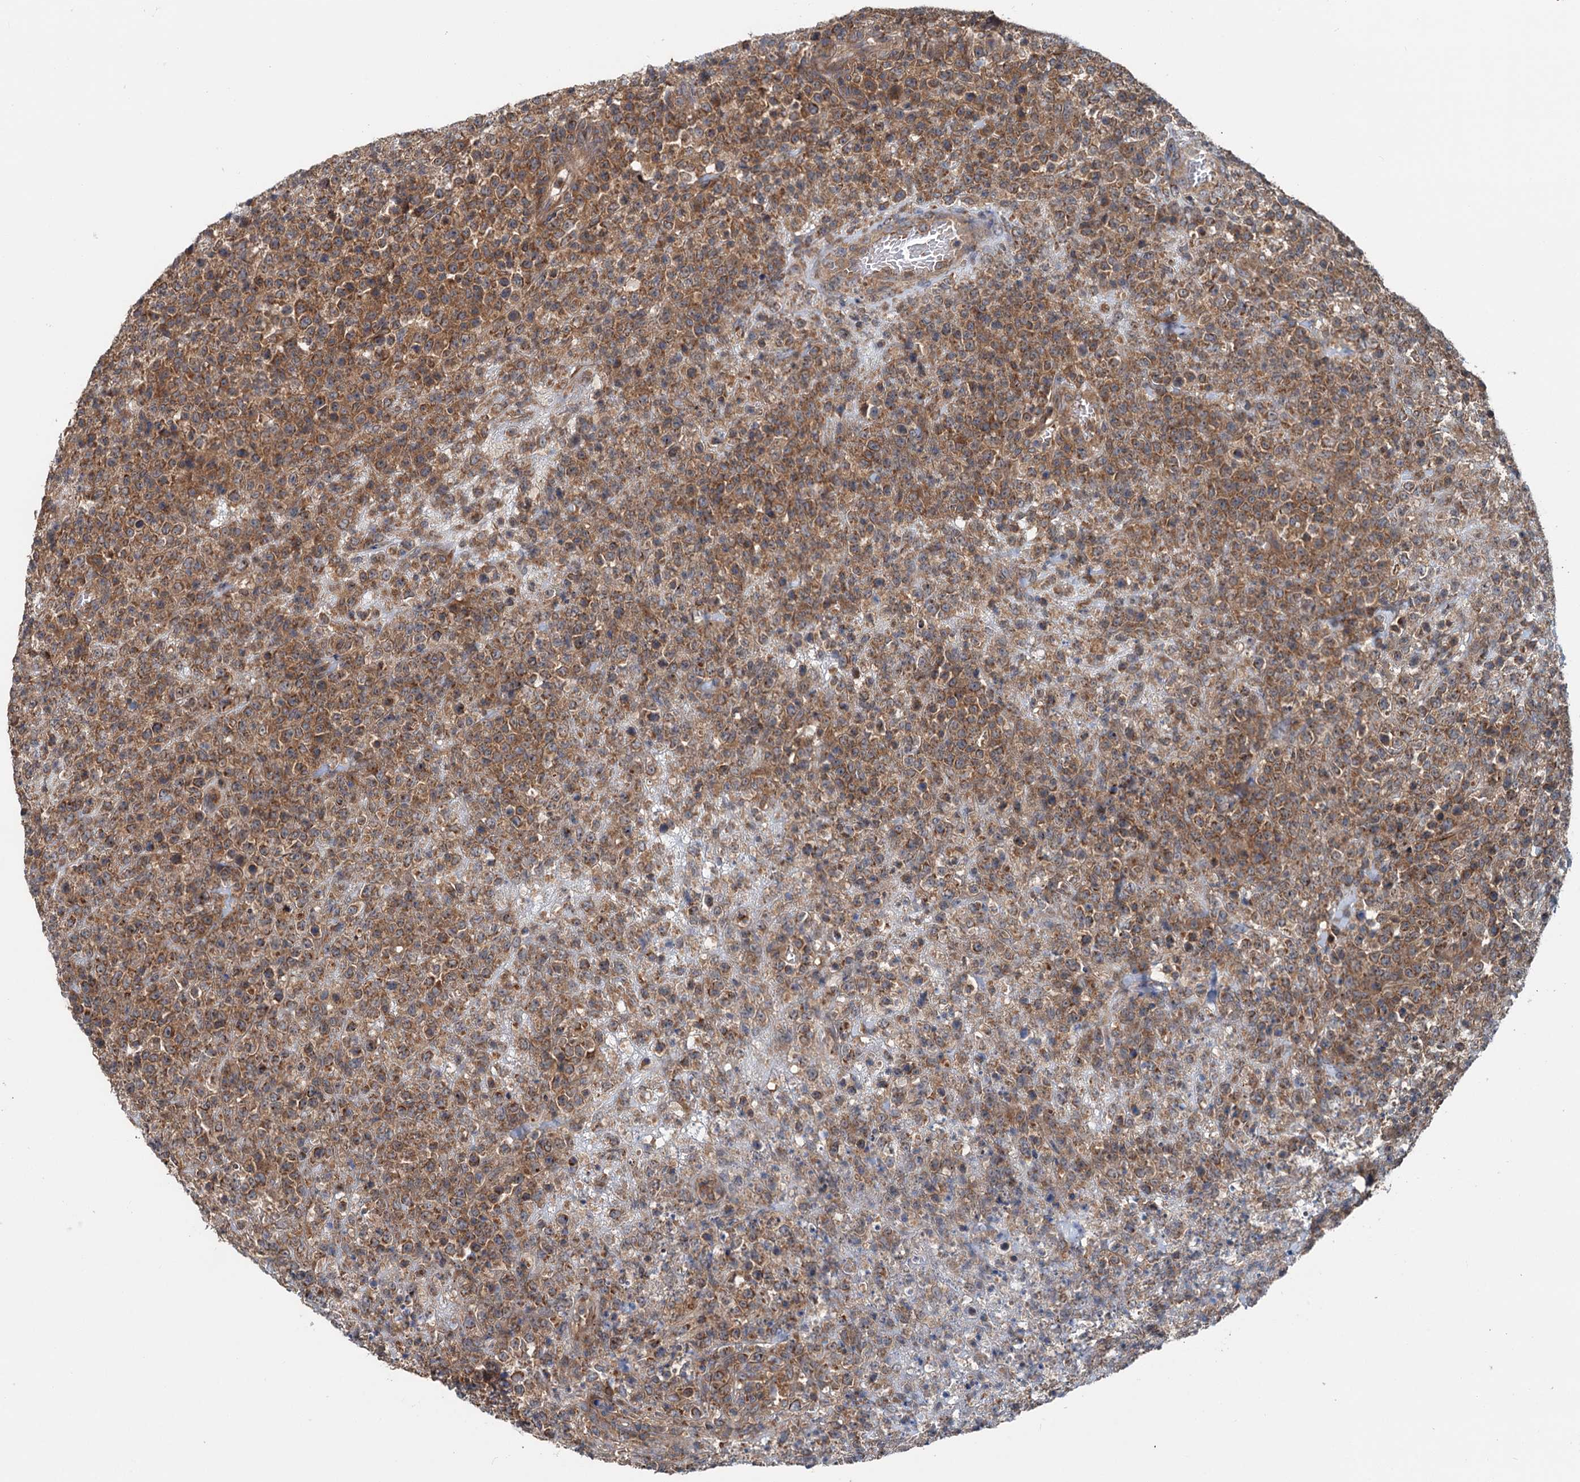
{"staining": {"intensity": "moderate", "quantity": ">75%", "location": "cytoplasmic/membranous"}, "tissue": "lymphoma", "cell_type": "Tumor cells", "image_type": "cancer", "snomed": [{"axis": "morphology", "description": "Malignant lymphoma, non-Hodgkin's type, High grade"}, {"axis": "topography", "description": "Colon"}], "caption": "High-grade malignant lymphoma, non-Hodgkin's type stained for a protein exhibits moderate cytoplasmic/membranous positivity in tumor cells.", "gene": "TEDC1", "patient": {"sex": "female", "age": 53}}